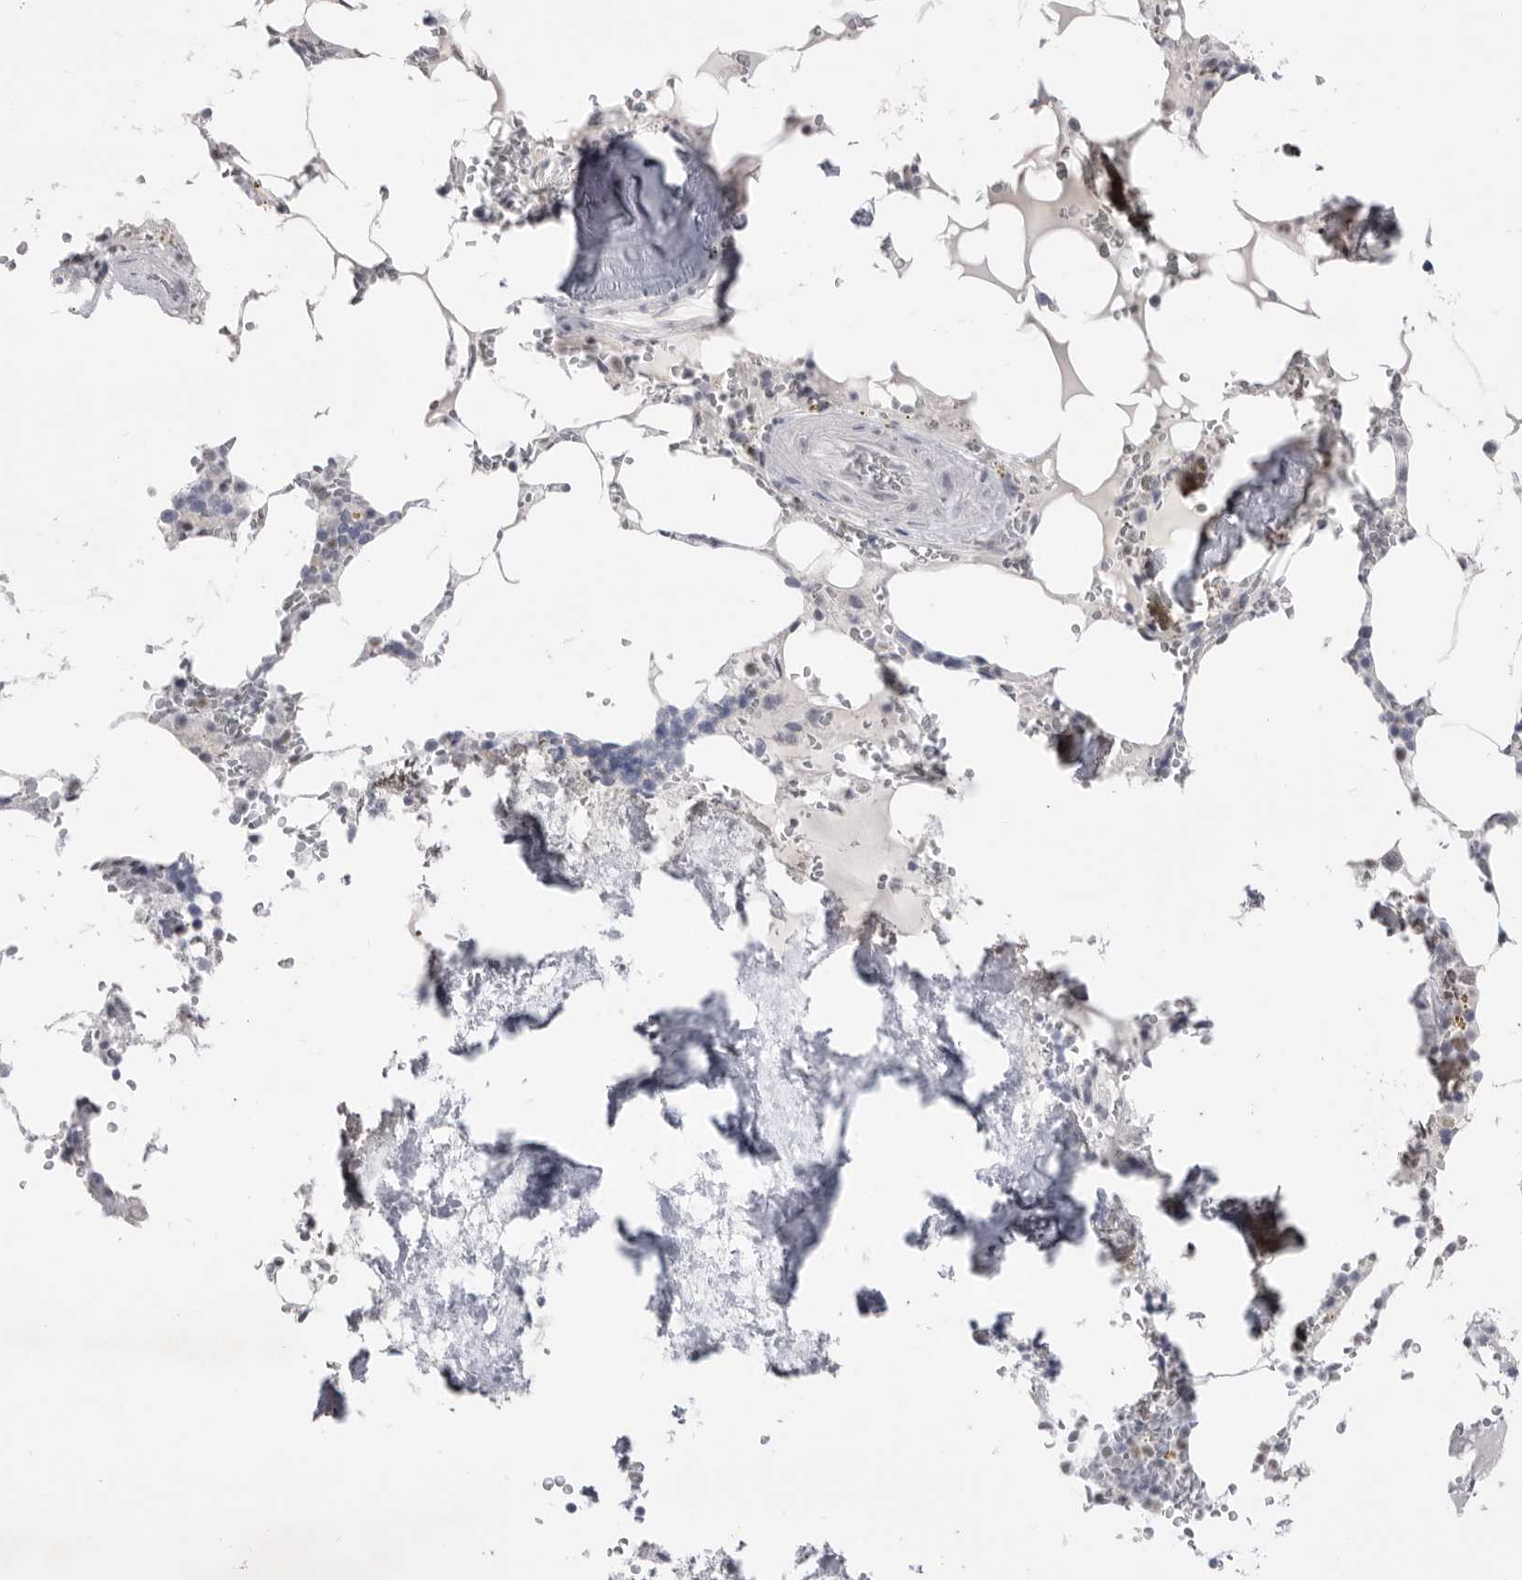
{"staining": {"intensity": "negative", "quantity": "none", "location": "none"}, "tissue": "bone marrow", "cell_type": "Hematopoietic cells", "image_type": "normal", "snomed": [{"axis": "morphology", "description": "Normal tissue, NOS"}, {"axis": "topography", "description": "Bone marrow"}], "caption": "This is an immunohistochemistry photomicrograph of normal human bone marrow. There is no staining in hematopoietic cells.", "gene": "ZBTB7B", "patient": {"sex": "male", "age": 70}}